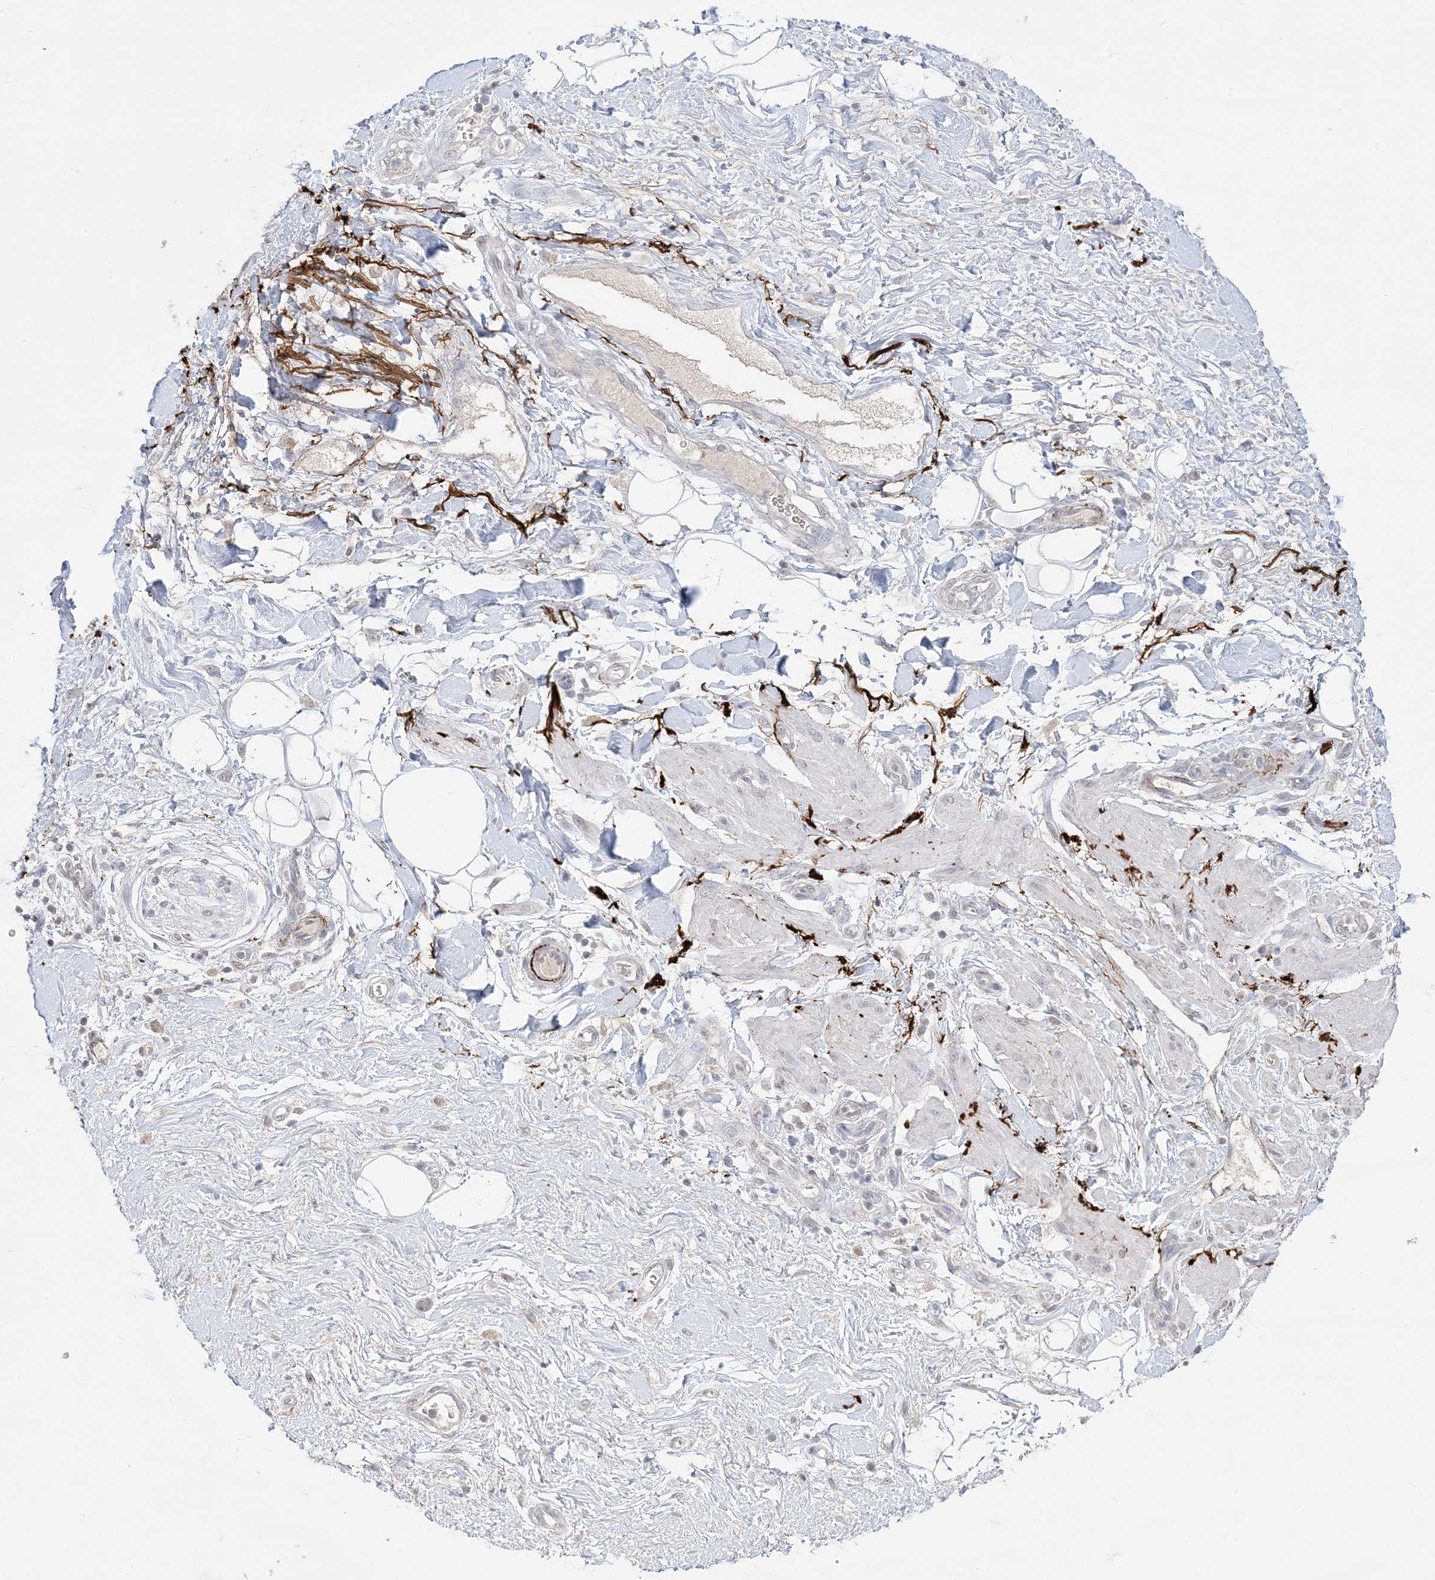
{"staining": {"intensity": "negative", "quantity": "none", "location": "none"}, "tissue": "adipose tissue", "cell_type": "Adipocytes", "image_type": "normal", "snomed": [{"axis": "morphology", "description": "Normal tissue, NOS"}, {"axis": "morphology", "description": "Adenocarcinoma, NOS"}, {"axis": "topography", "description": "Pancreas"}, {"axis": "topography", "description": "Peripheral nerve tissue"}], "caption": "High power microscopy photomicrograph of an immunohistochemistry (IHC) photomicrograph of unremarkable adipose tissue, revealing no significant staining in adipocytes. (Stains: DAB (3,3'-diaminobenzidine) immunohistochemistry (IHC) with hematoxylin counter stain, Microscopy: brightfield microscopy at high magnification).", "gene": "XRN1", "patient": {"sex": "male", "age": 59}}